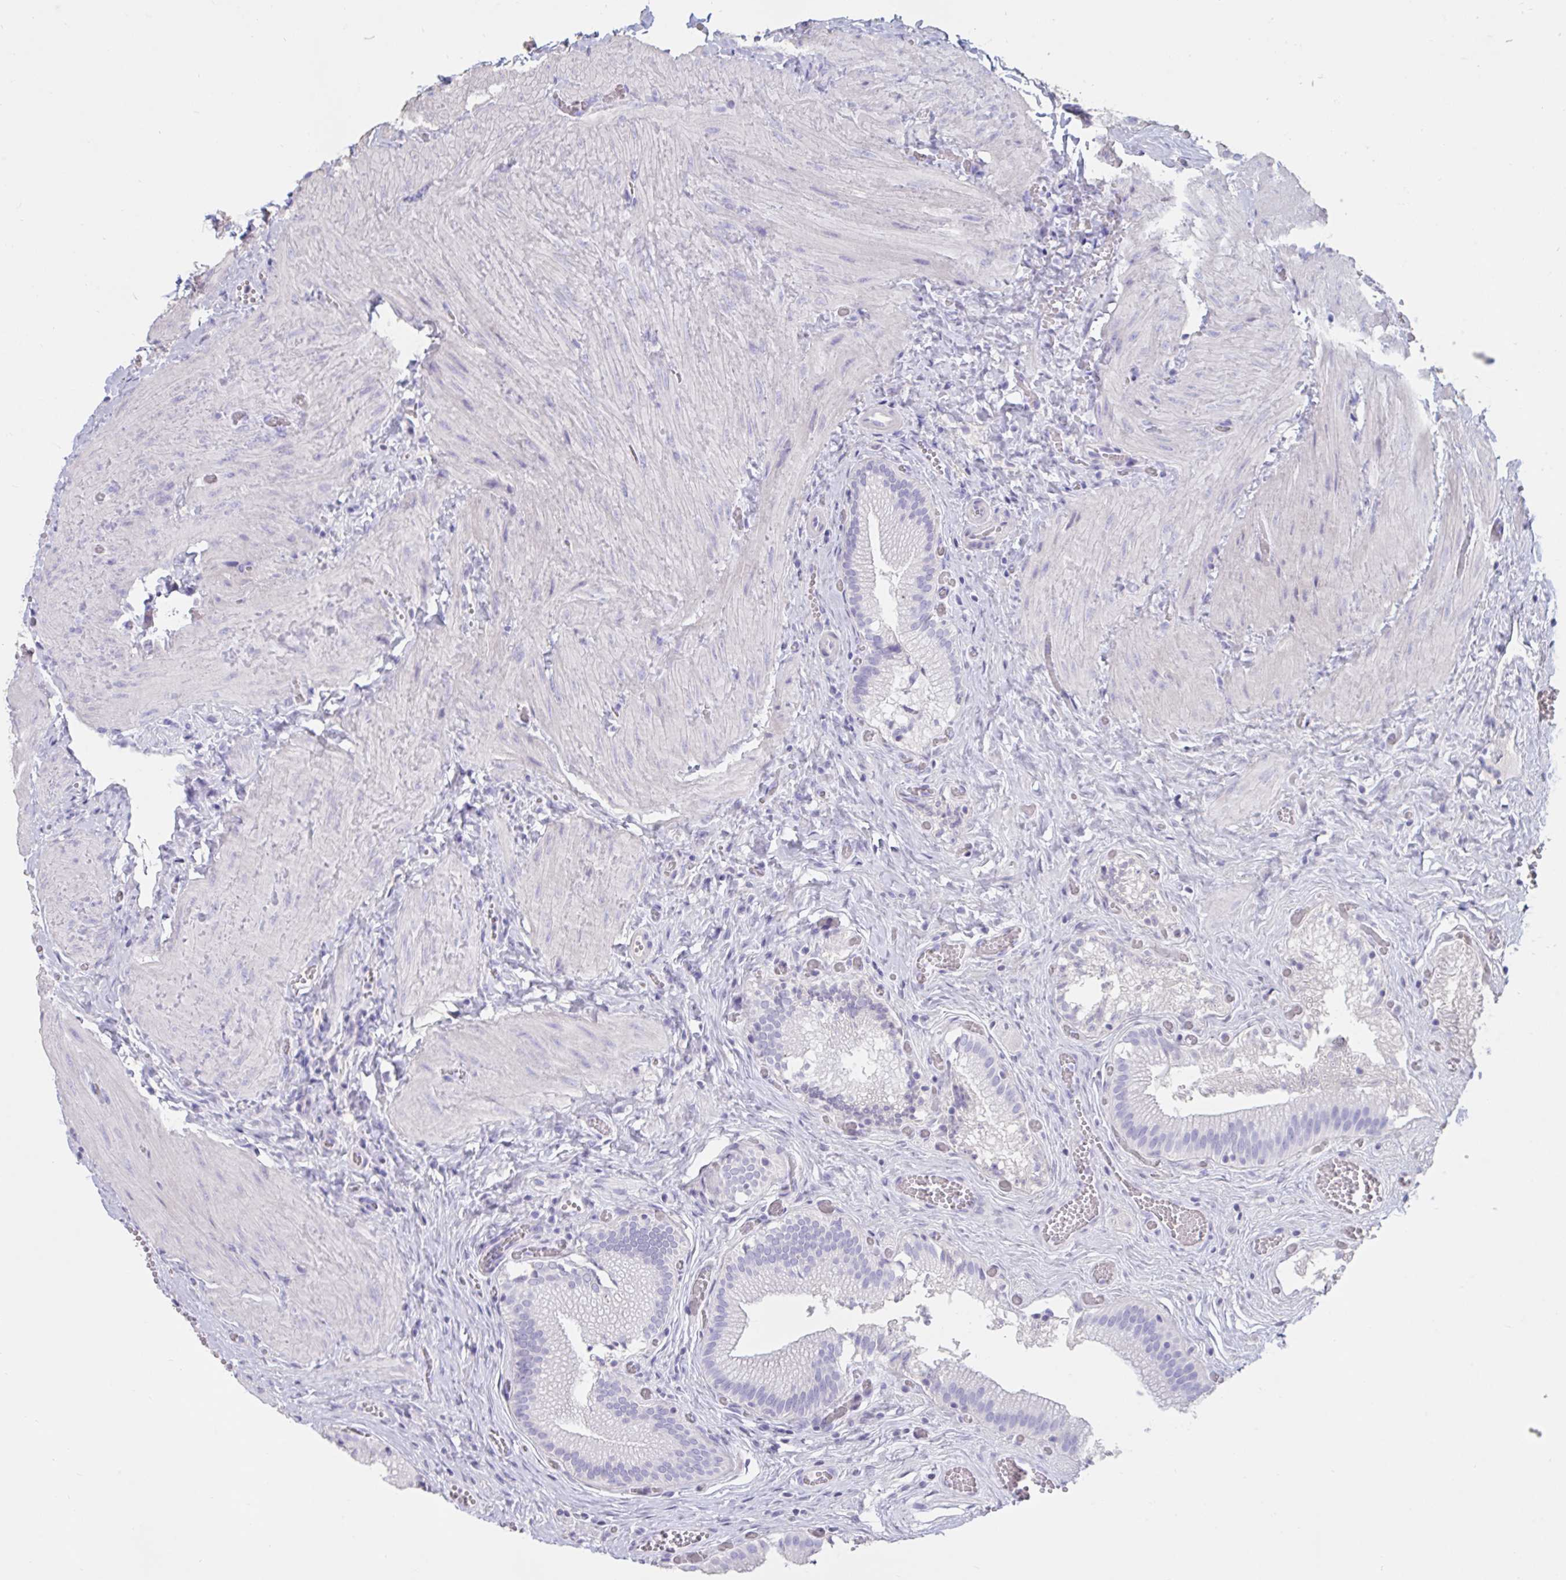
{"staining": {"intensity": "negative", "quantity": "none", "location": "none"}, "tissue": "gallbladder", "cell_type": "Glandular cells", "image_type": "normal", "snomed": [{"axis": "morphology", "description": "Normal tissue, NOS"}, {"axis": "topography", "description": "Gallbladder"}], "caption": "IHC of benign human gallbladder exhibits no staining in glandular cells. (Brightfield microscopy of DAB IHC at high magnification).", "gene": "TNNC1", "patient": {"sex": "male", "age": 17}}